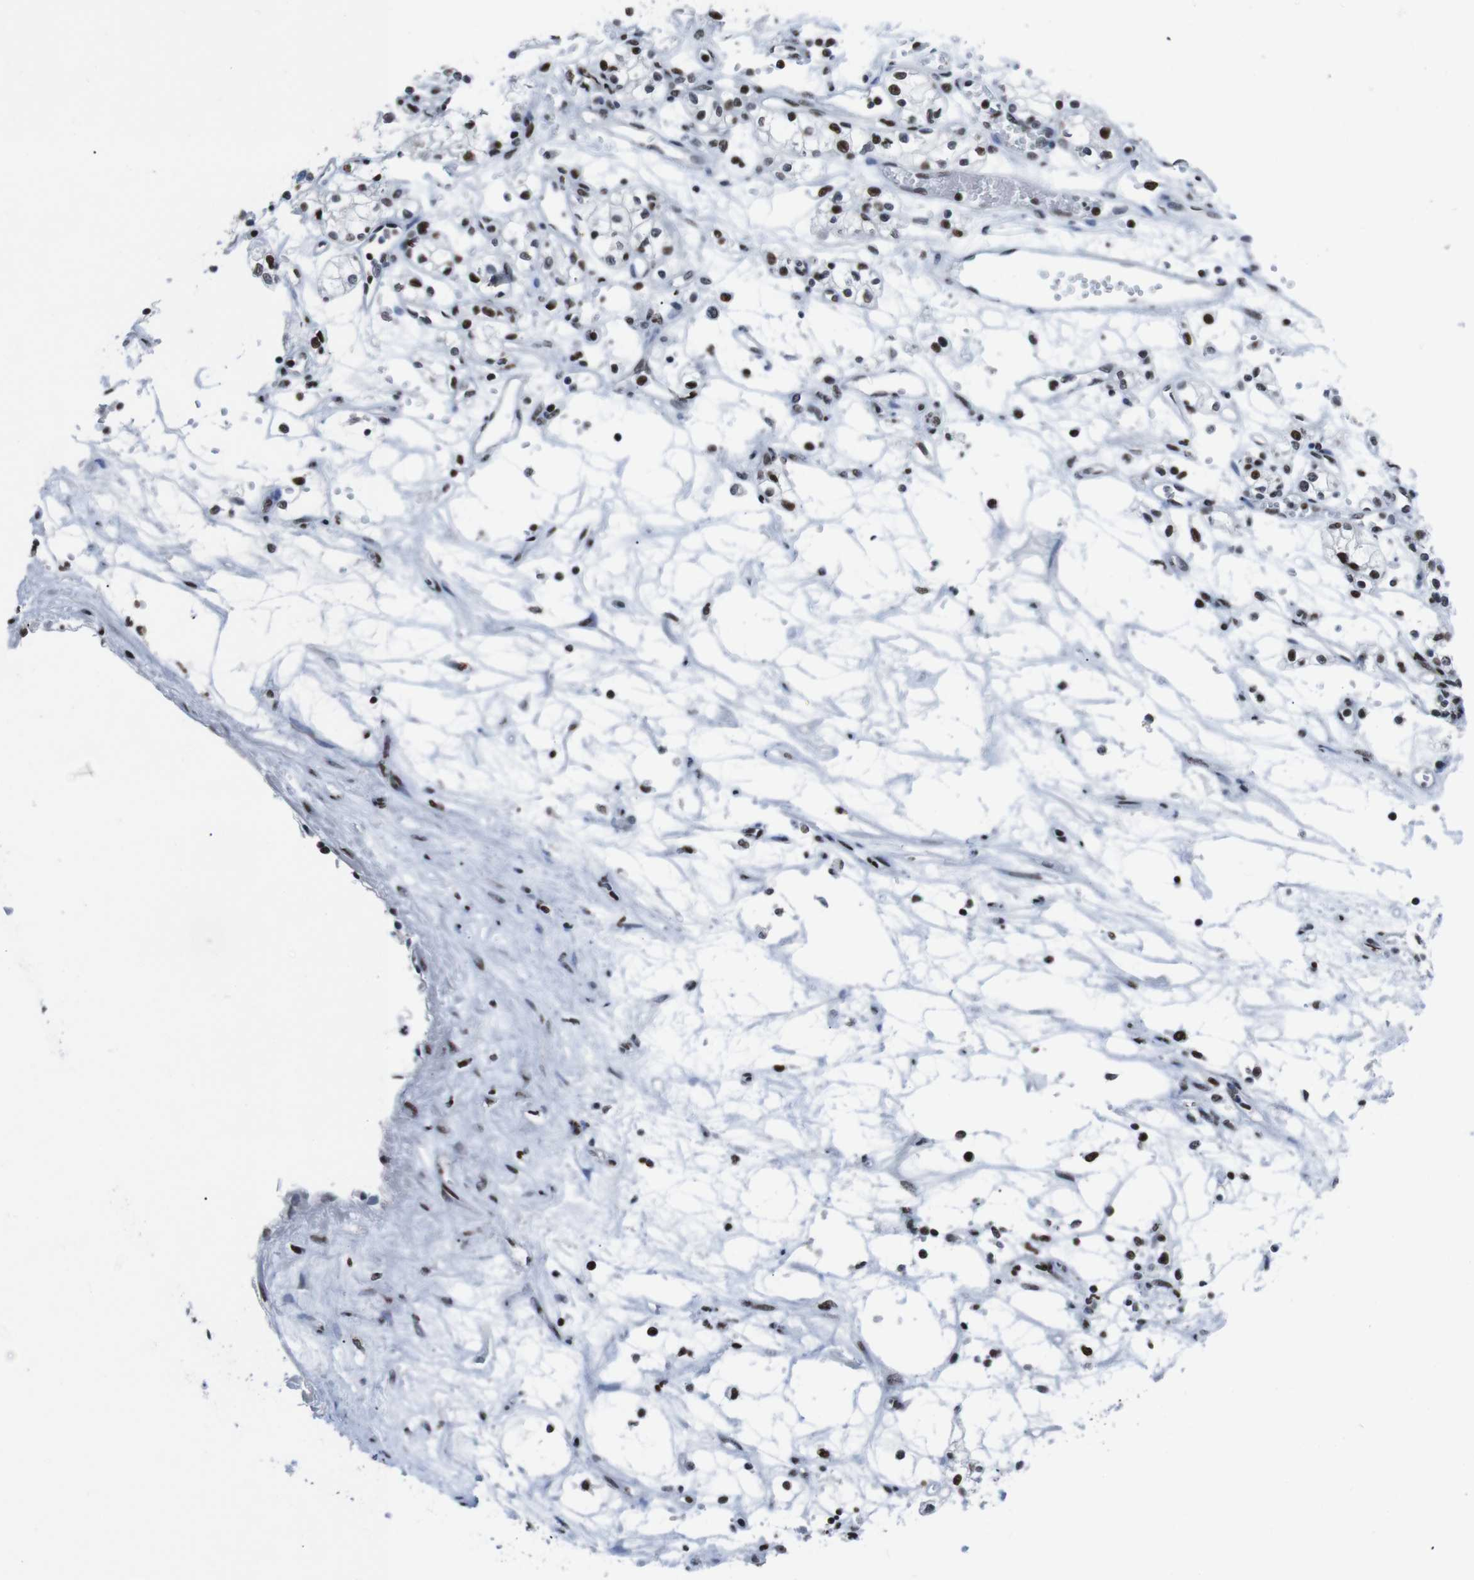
{"staining": {"intensity": "moderate", "quantity": ">75%", "location": "nuclear"}, "tissue": "renal cancer", "cell_type": "Tumor cells", "image_type": "cancer", "snomed": [{"axis": "morphology", "description": "Normal tissue, NOS"}, {"axis": "morphology", "description": "Adenocarcinoma, NOS"}, {"axis": "topography", "description": "Kidney"}], "caption": "IHC (DAB) staining of adenocarcinoma (renal) displays moderate nuclear protein expression in about >75% of tumor cells.", "gene": "PIP4P2", "patient": {"sex": "male", "age": 59}}